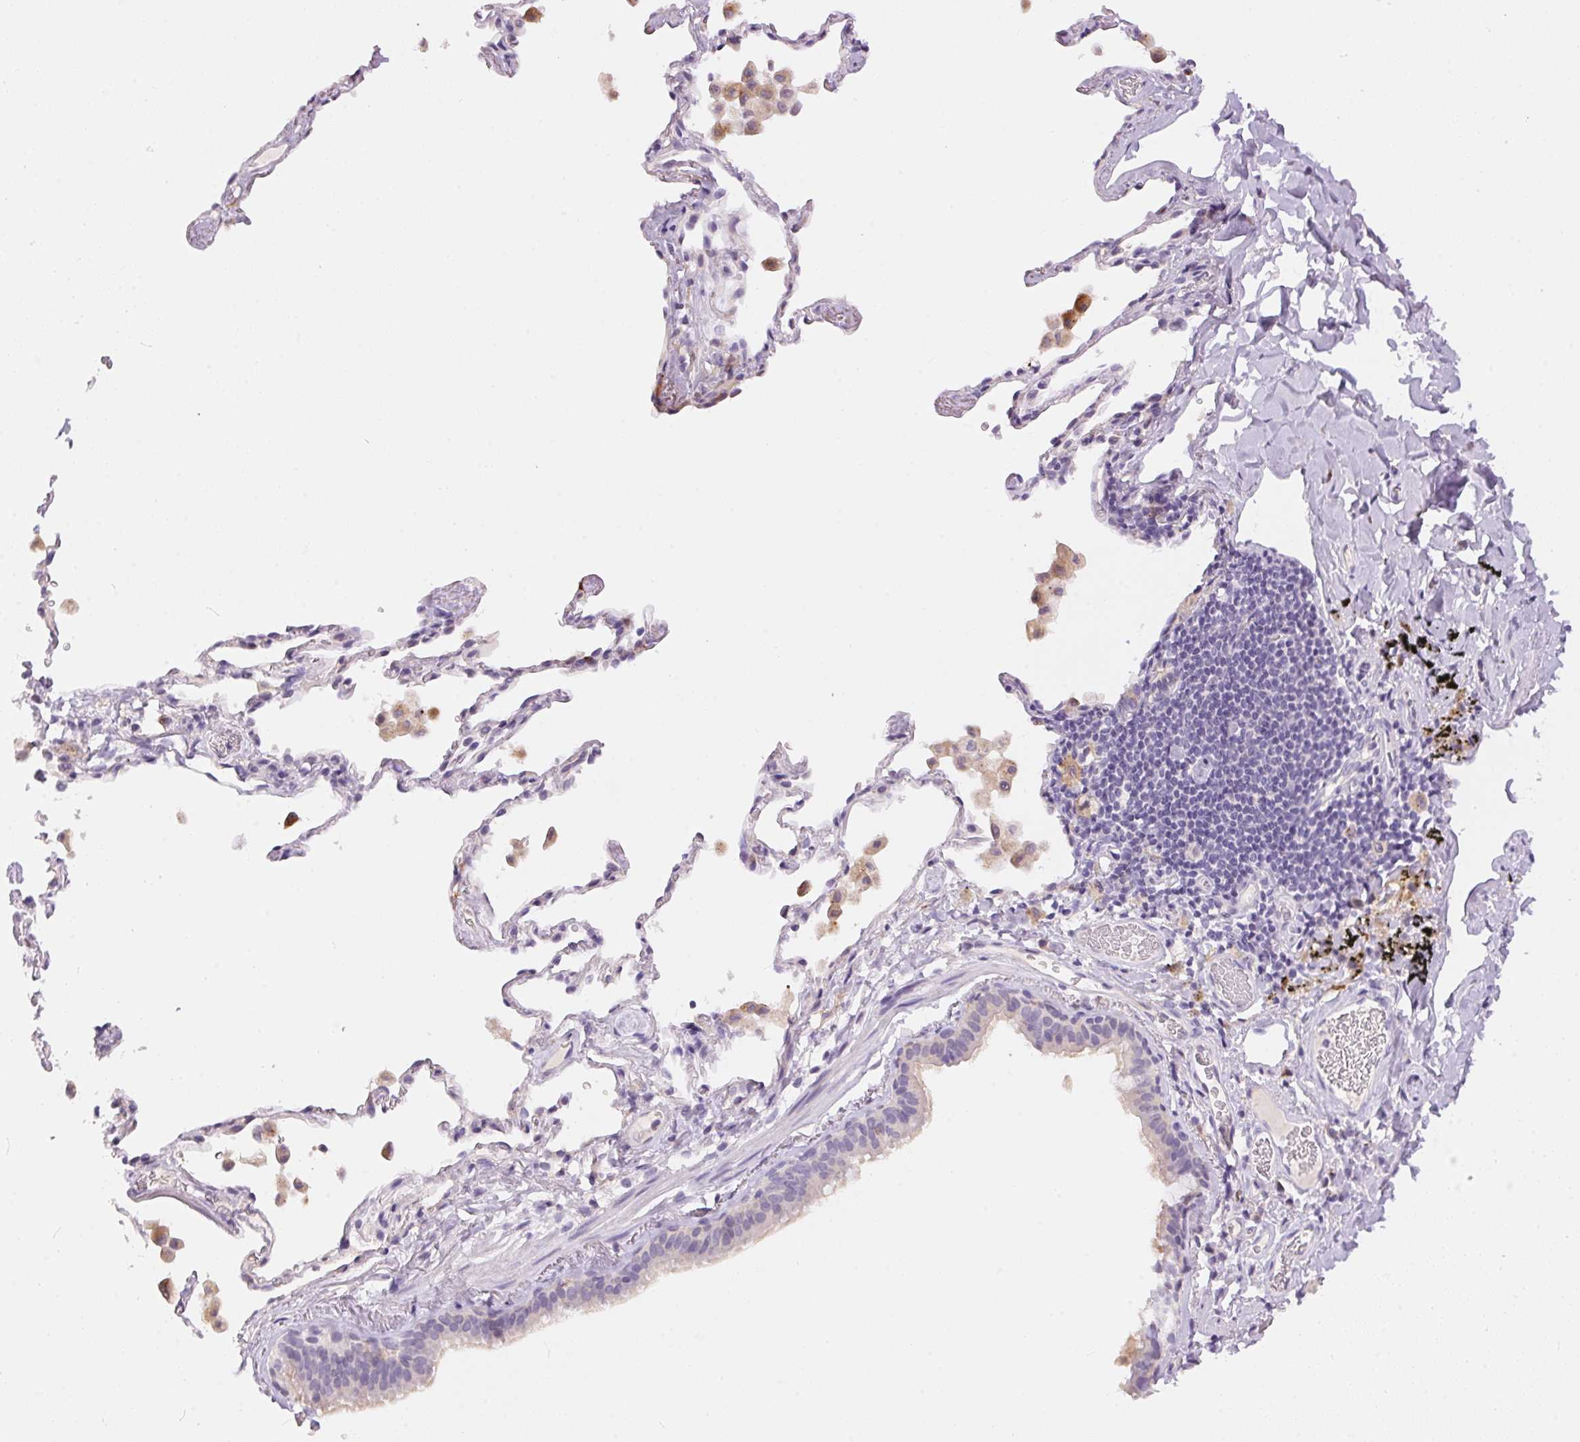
{"staining": {"intensity": "negative", "quantity": "none", "location": "none"}, "tissue": "bronchus", "cell_type": "Respiratory epithelial cells", "image_type": "normal", "snomed": [{"axis": "morphology", "description": "Normal tissue, NOS"}, {"axis": "topography", "description": "Bronchus"}, {"axis": "topography", "description": "Lung"}], "caption": "This micrograph is of unremarkable bronchus stained with immunohistochemistry to label a protein in brown with the nuclei are counter-stained blue. There is no positivity in respiratory epithelial cells. (DAB (3,3'-diaminobenzidine) IHC, high magnification).", "gene": "PNLIPRP3", "patient": {"sex": "male", "age": 54}}